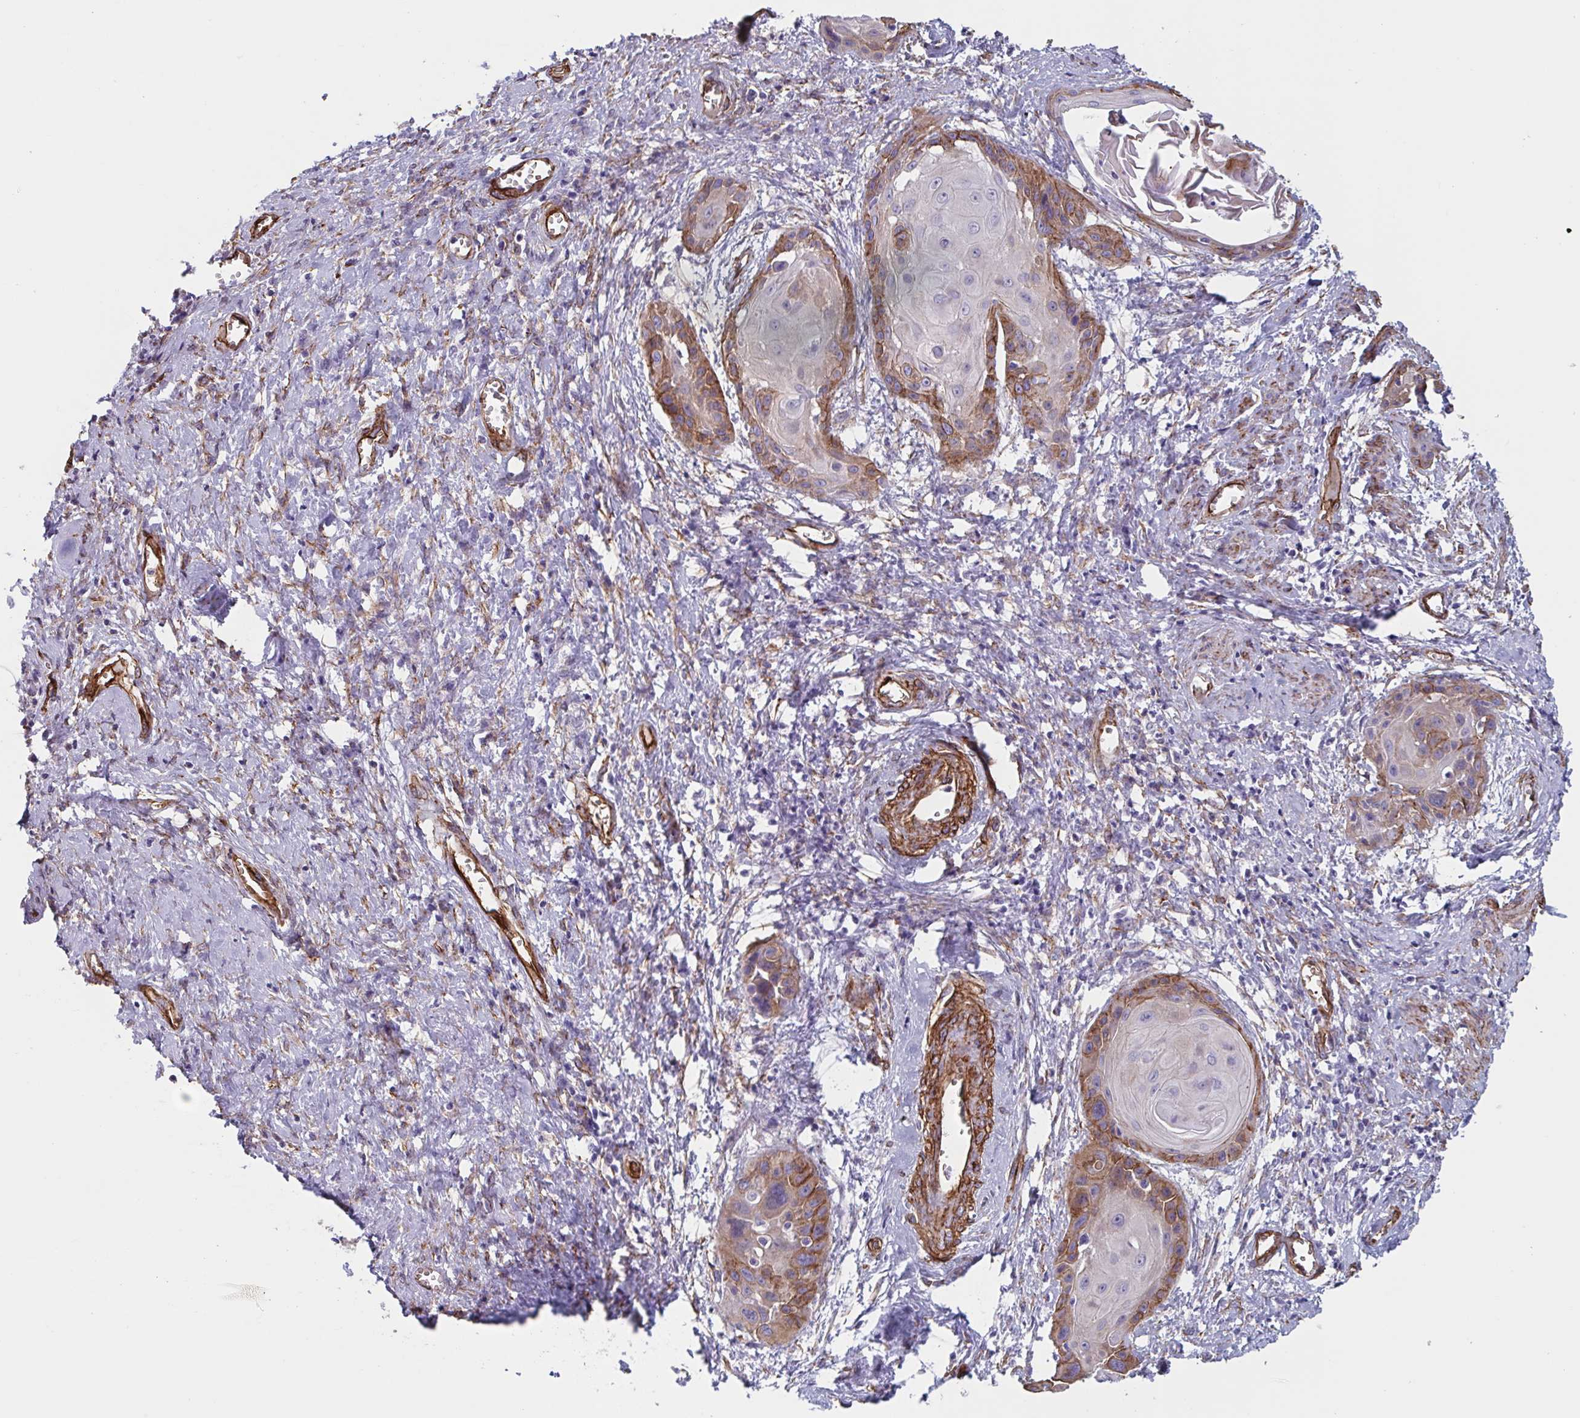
{"staining": {"intensity": "moderate", "quantity": "<25%", "location": "cytoplasmic/membranous"}, "tissue": "cervical cancer", "cell_type": "Tumor cells", "image_type": "cancer", "snomed": [{"axis": "morphology", "description": "Squamous cell carcinoma, NOS"}, {"axis": "topography", "description": "Cervix"}], "caption": "A high-resolution micrograph shows immunohistochemistry (IHC) staining of cervical squamous cell carcinoma, which demonstrates moderate cytoplasmic/membranous staining in about <25% of tumor cells.", "gene": "CITED4", "patient": {"sex": "female", "age": 57}}